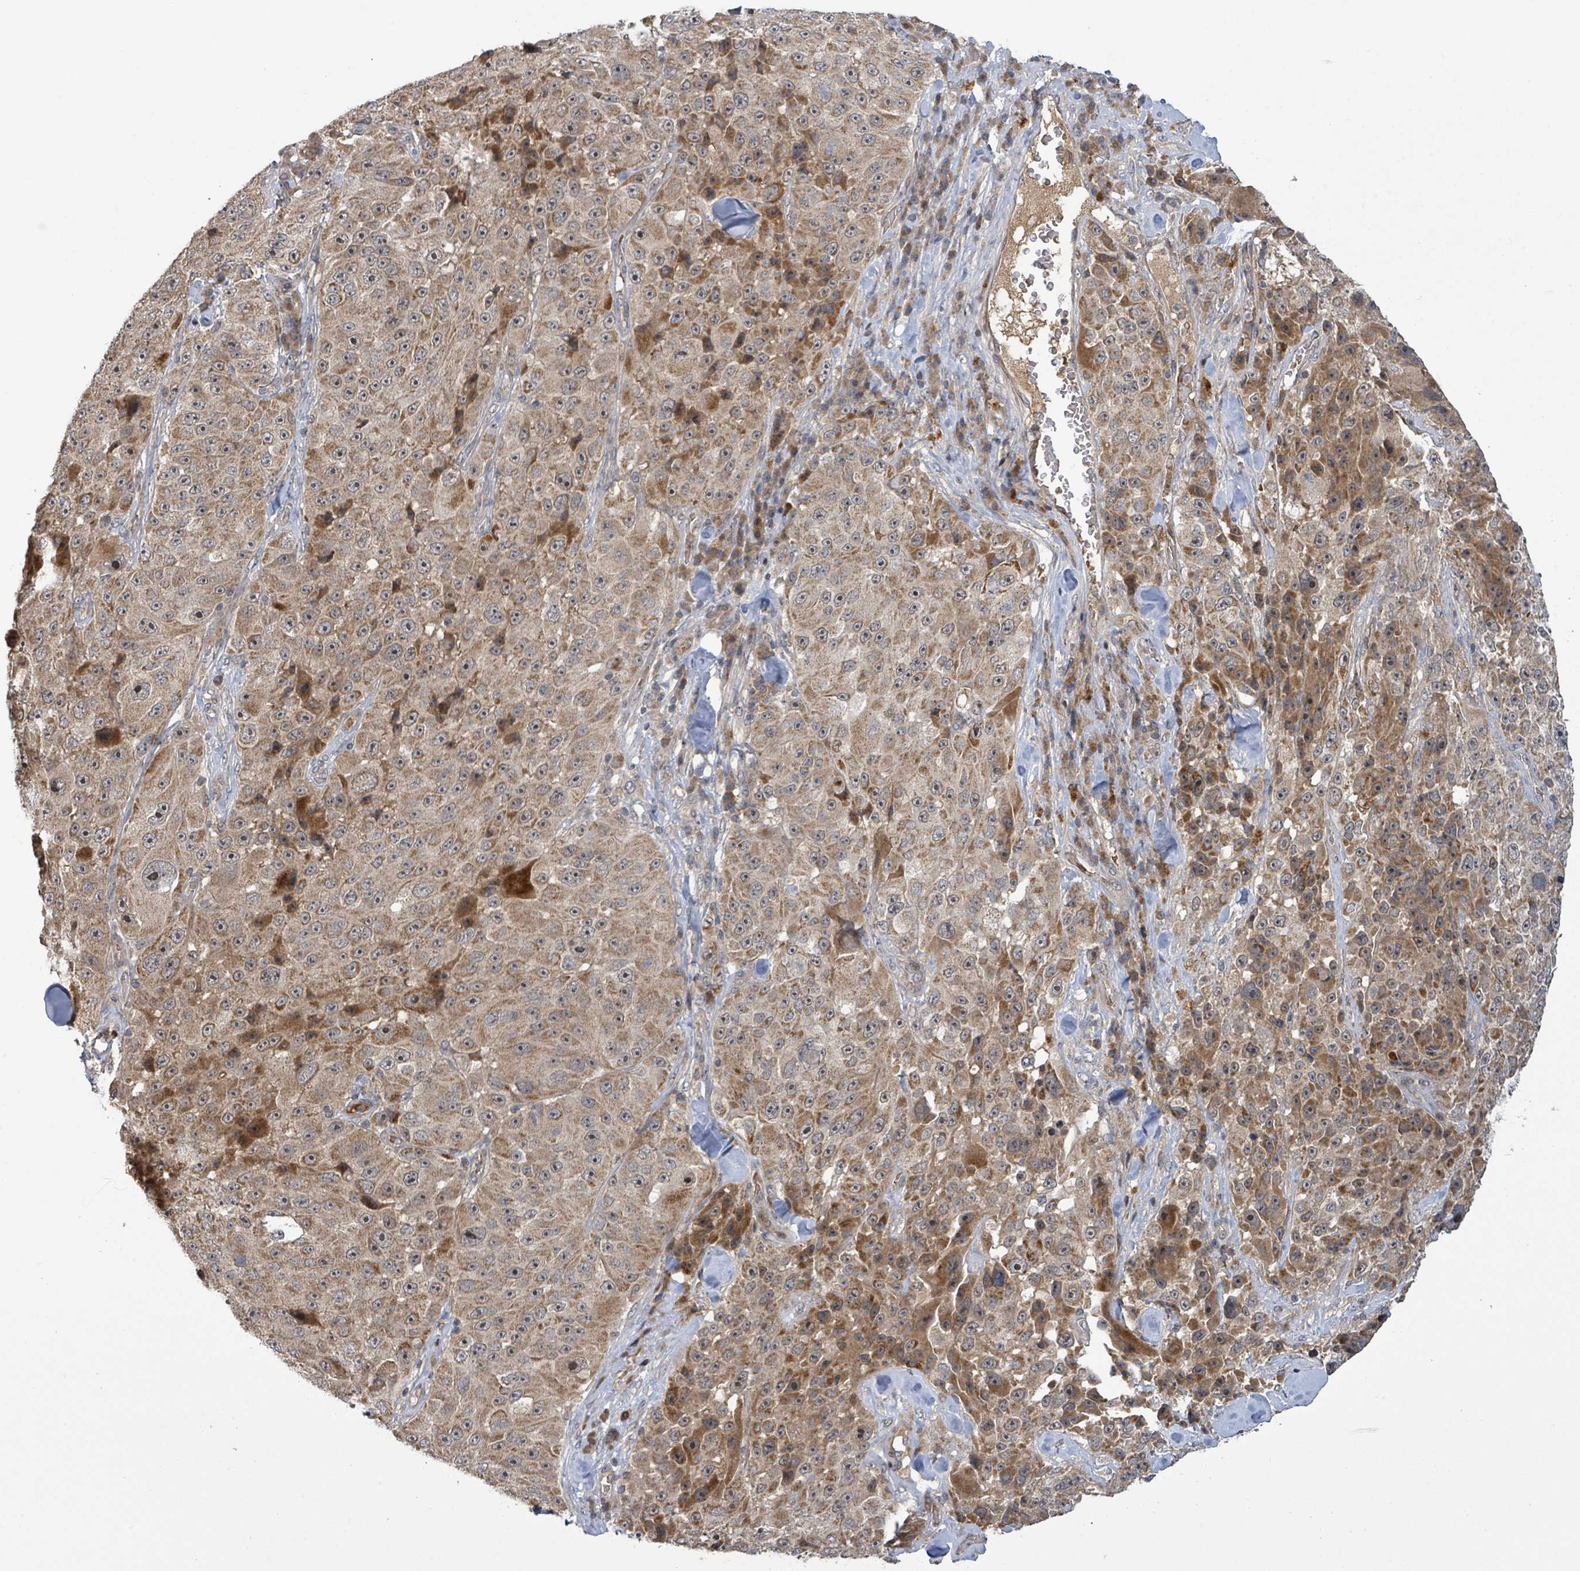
{"staining": {"intensity": "moderate", "quantity": ">75%", "location": "cytoplasmic/membranous,nuclear"}, "tissue": "melanoma", "cell_type": "Tumor cells", "image_type": "cancer", "snomed": [{"axis": "morphology", "description": "Malignant melanoma, Metastatic site"}, {"axis": "topography", "description": "Lymph node"}], "caption": "A micrograph showing moderate cytoplasmic/membranous and nuclear expression in about >75% of tumor cells in malignant melanoma (metastatic site), as visualized by brown immunohistochemical staining.", "gene": "ITGA11", "patient": {"sex": "male", "age": 62}}